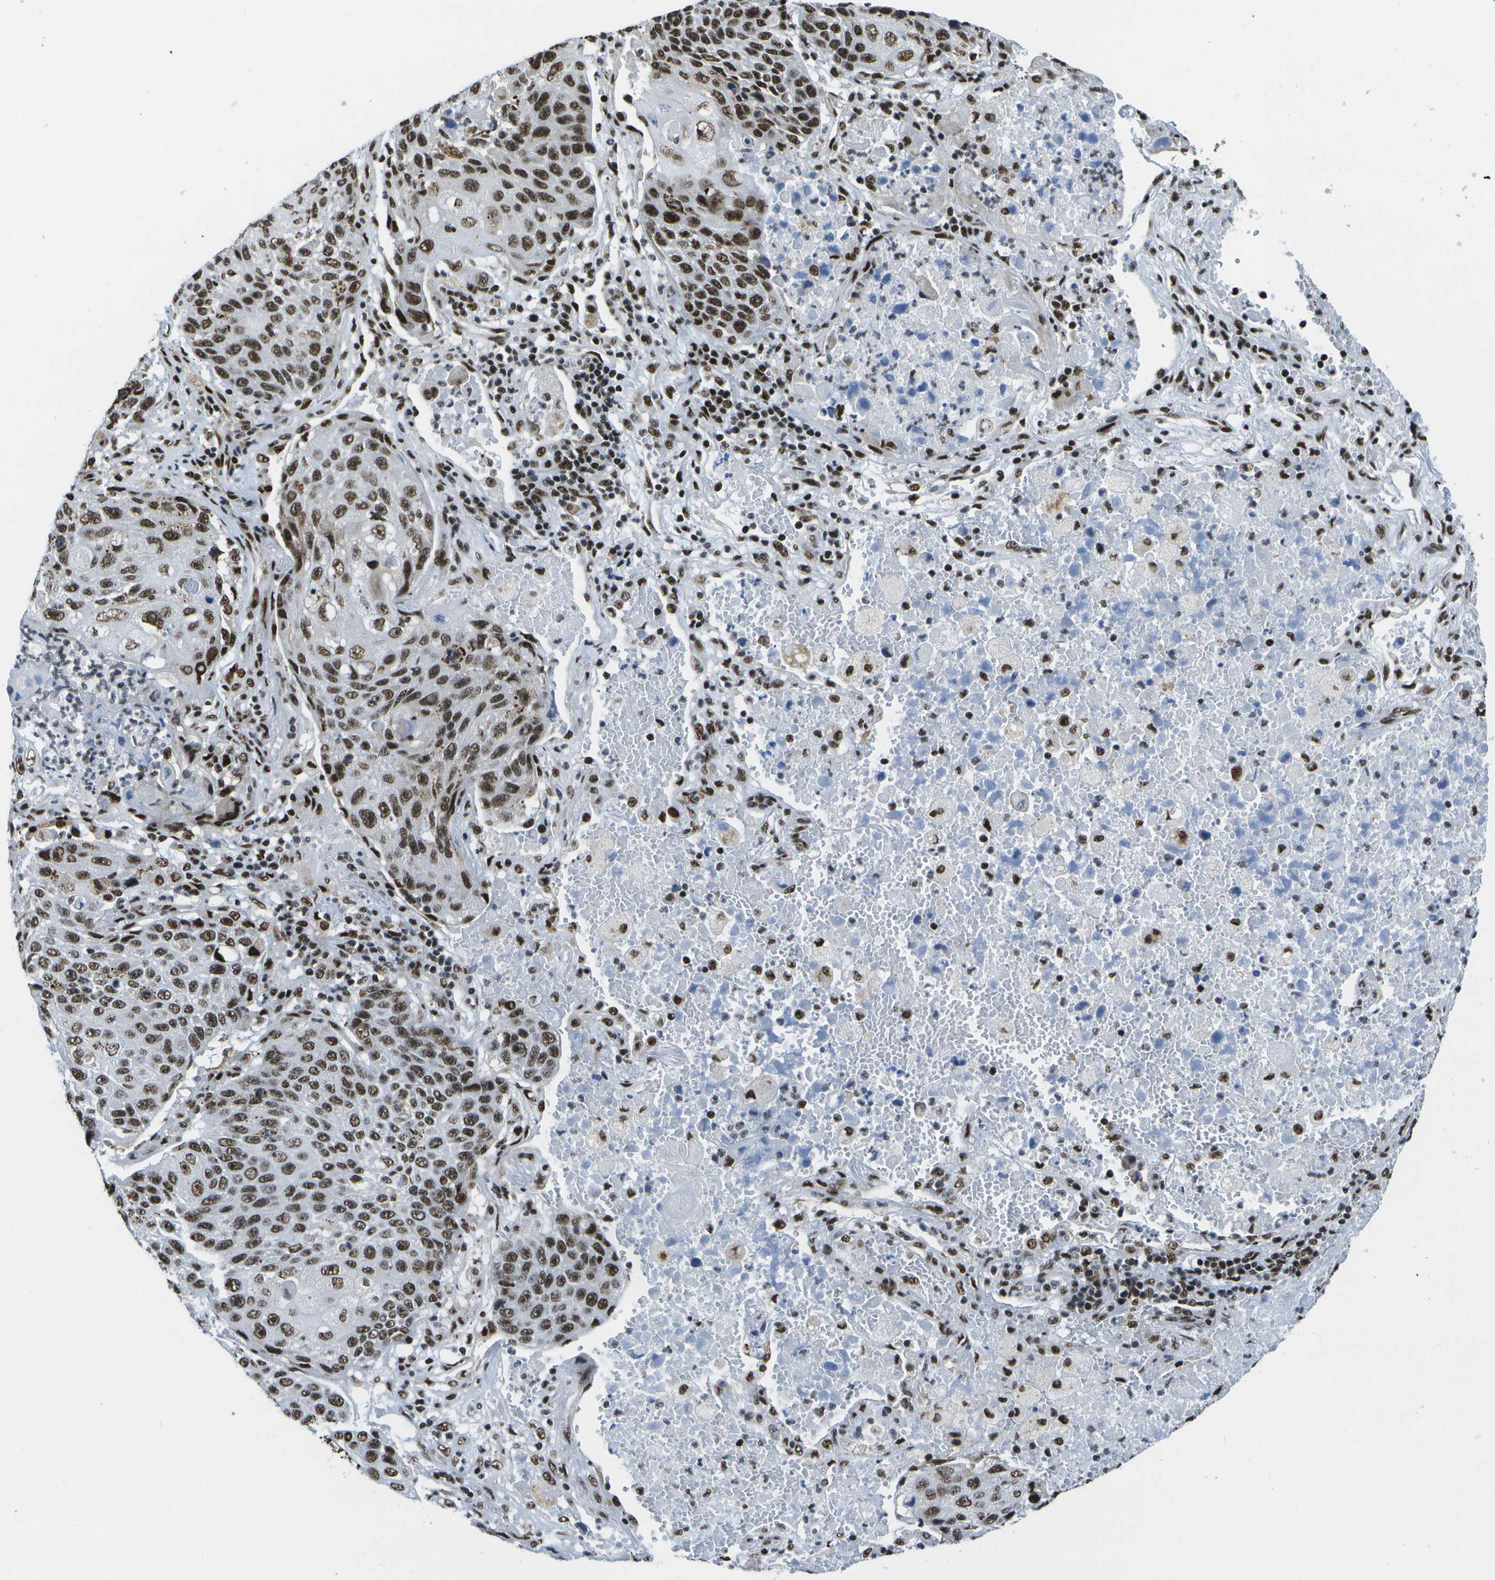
{"staining": {"intensity": "strong", "quantity": ">75%", "location": "nuclear"}, "tissue": "lung cancer", "cell_type": "Tumor cells", "image_type": "cancer", "snomed": [{"axis": "morphology", "description": "Squamous cell carcinoma, NOS"}, {"axis": "topography", "description": "Lung"}], "caption": "High-magnification brightfield microscopy of lung squamous cell carcinoma stained with DAB (3,3'-diaminobenzidine) (brown) and counterstained with hematoxylin (blue). tumor cells exhibit strong nuclear expression is identified in approximately>75% of cells. The protein is shown in brown color, while the nuclei are stained blue.", "gene": "NSRP1", "patient": {"sex": "male", "age": 61}}